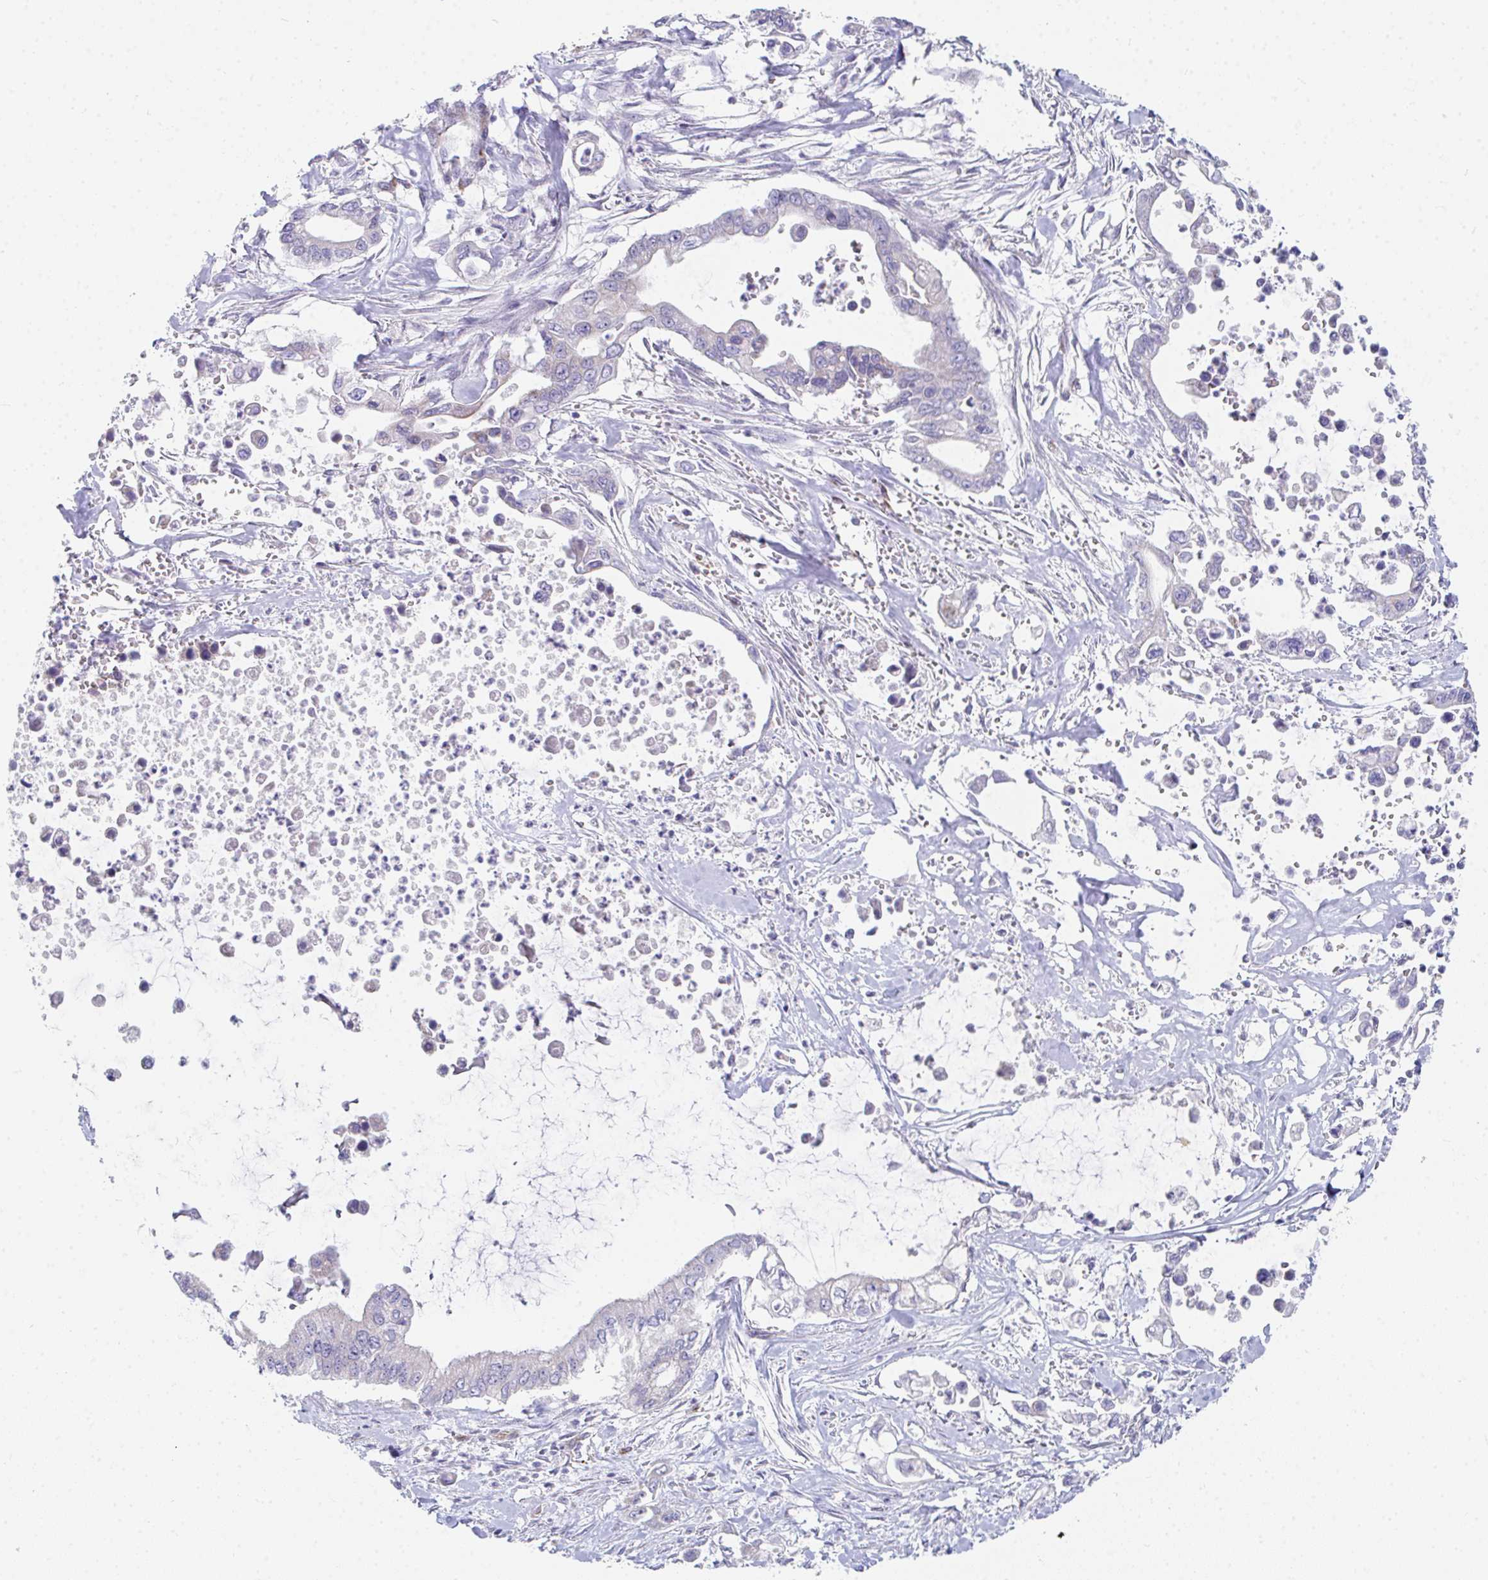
{"staining": {"intensity": "negative", "quantity": "none", "location": "none"}, "tissue": "pancreatic cancer", "cell_type": "Tumor cells", "image_type": "cancer", "snomed": [{"axis": "morphology", "description": "Adenocarcinoma, NOS"}, {"axis": "topography", "description": "Pancreas"}], "caption": "Human pancreatic adenocarcinoma stained for a protein using immunohistochemistry (IHC) reveals no positivity in tumor cells.", "gene": "EIF1AD", "patient": {"sex": "male", "age": 61}}